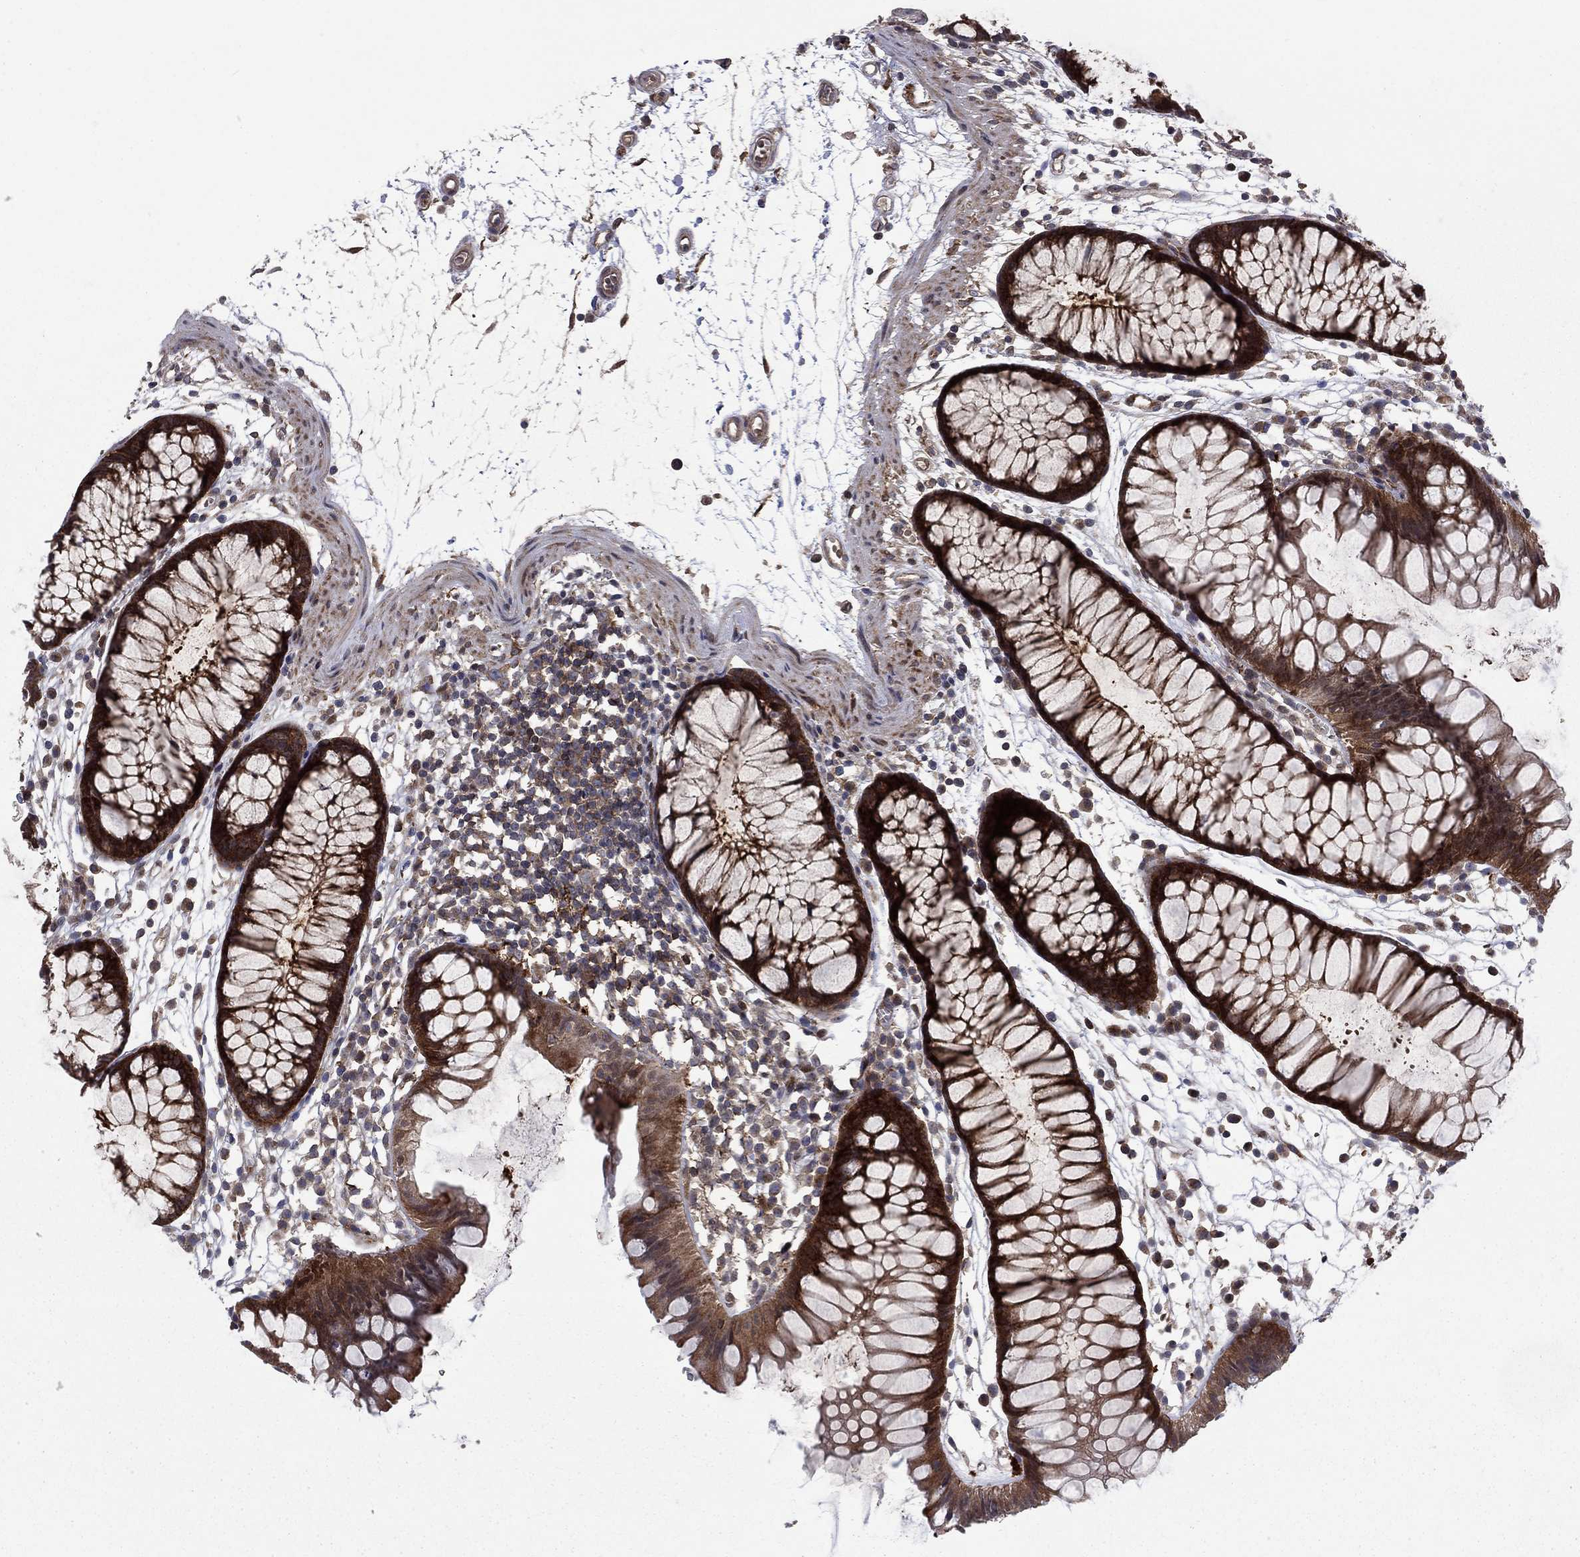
{"staining": {"intensity": "moderate", "quantity": "25%-75%", "location": "cytoplasmic/membranous"}, "tissue": "colon", "cell_type": "Endothelial cells", "image_type": "normal", "snomed": [{"axis": "morphology", "description": "Normal tissue, NOS"}, {"axis": "morphology", "description": "Adenocarcinoma, NOS"}, {"axis": "topography", "description": "Colon"}], "caption": "Moderate cytoplasmic/membranous expression for a protein is appreciated in approximately 25%-75% of endothelial cells of benign colon using immunohistochemistry.", "gene": "HDAC4", "patient": {"sex": "male", "age": 65}}